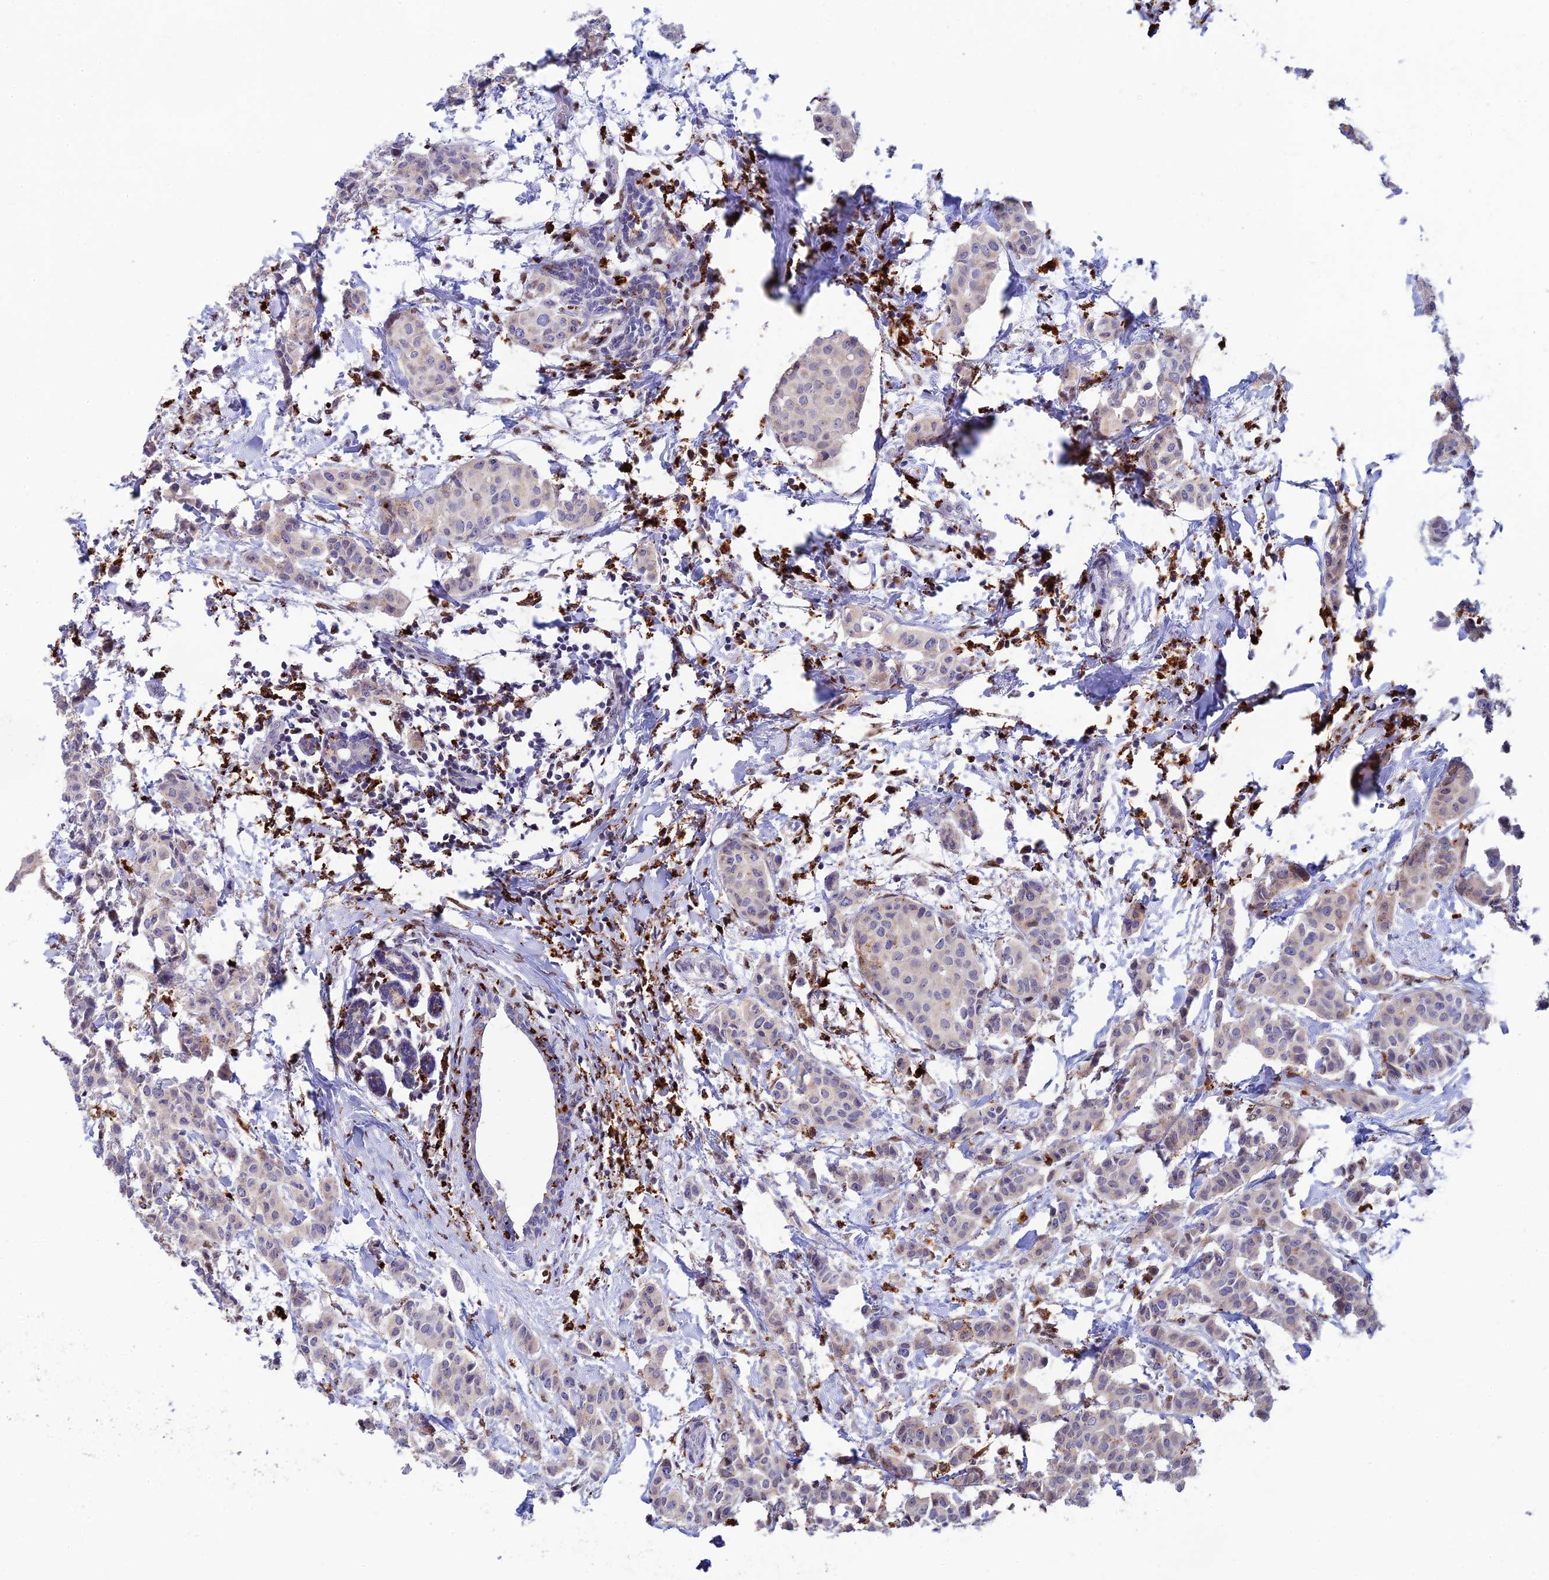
{"staining": {"intensity": "negative", "quantity": "none", "location": "none"}, "tissue": "breast cancer", "cell_type": "Tumor cells", "image_type": "cancer", "snomed": [{"axis": "morphology", "description": "Duct carcinoma"}, {"axis": "topography", "description": "Breast"}], "caption": "The immunohistochemistry image has no significant positivity in tumor cells of breast cancer (infiltrating ductal carcinoma) tissue.", "gene": "HIC1", "patient": {"sex": "female", "age": 40}}